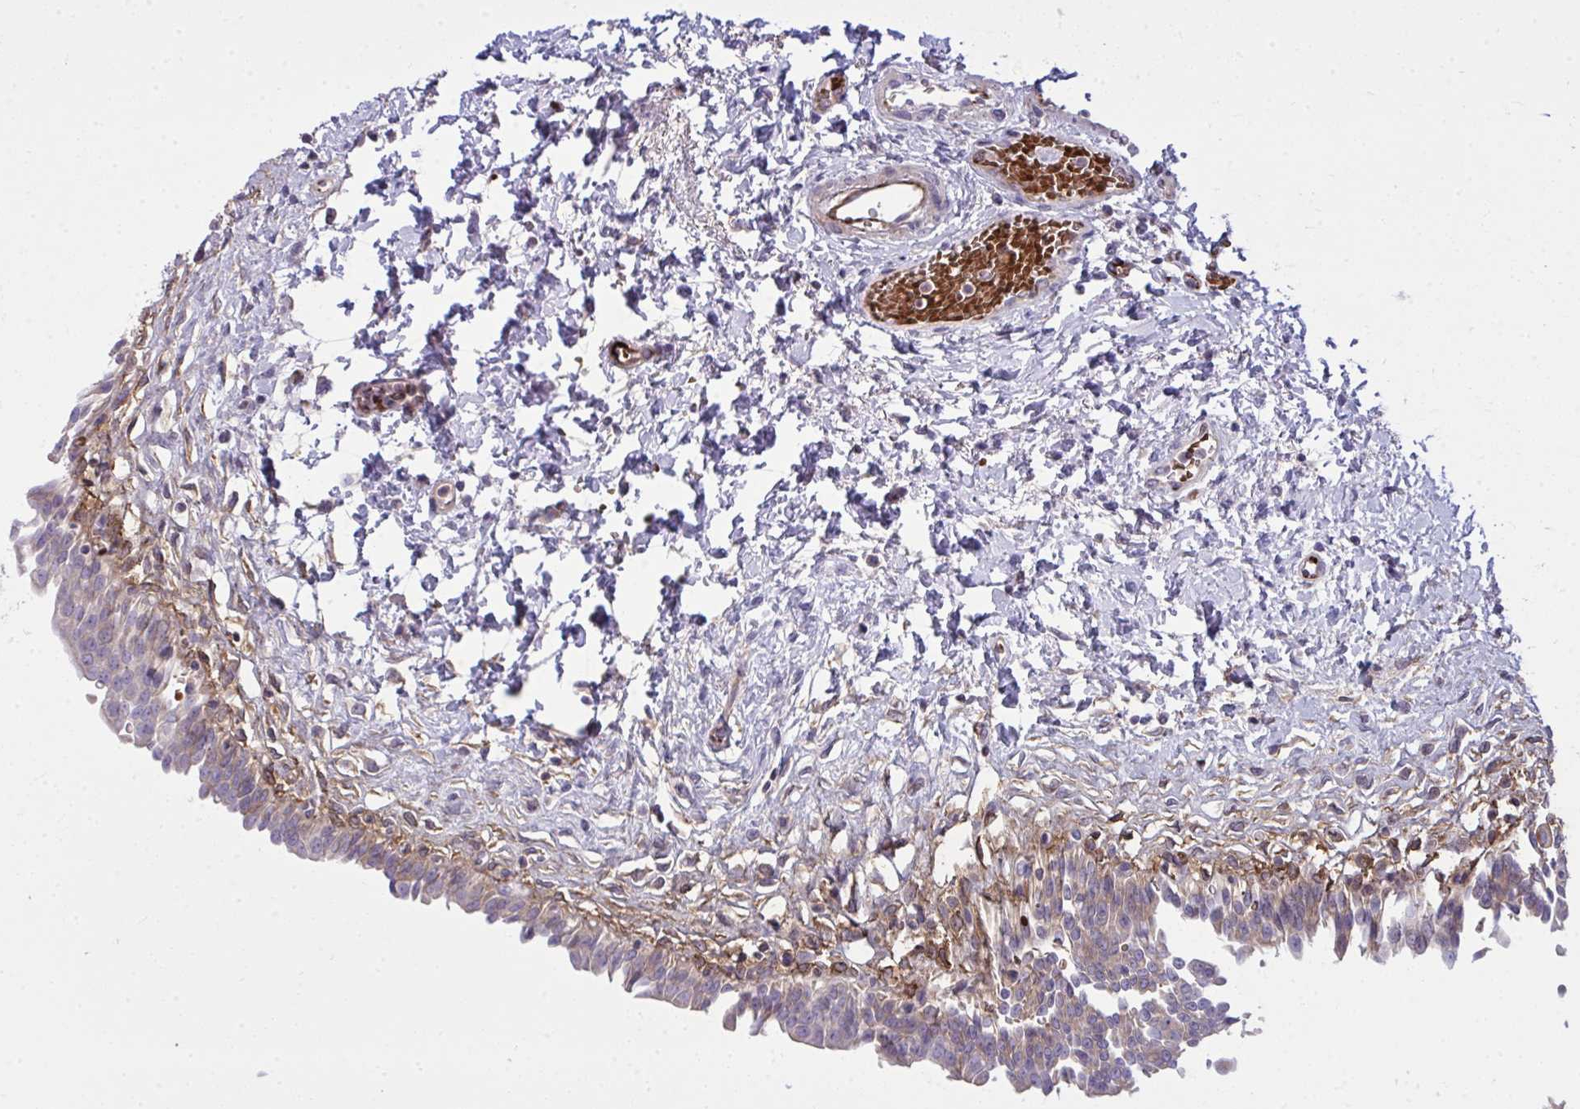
{"staining": {"intensity": "weak", "quantity": "<25%", "location": "cytoplasmic/membranous"}, "tissue": "urinary bladder", "cell_type": "Urothelial cells", "image_type": "normal", "snomed": [{"axis": "morphology", "description": "Normal tissue, NOS"}, {"axis": "topography", "description": "Urinary bladder"}], "caption": "Unremarkable urinary bladder was stained to show a protein in brown. There is no significant expression in urothelial cells.", "gene": "SLC14A1", "patient": {"sex": "male", "age": 37}}